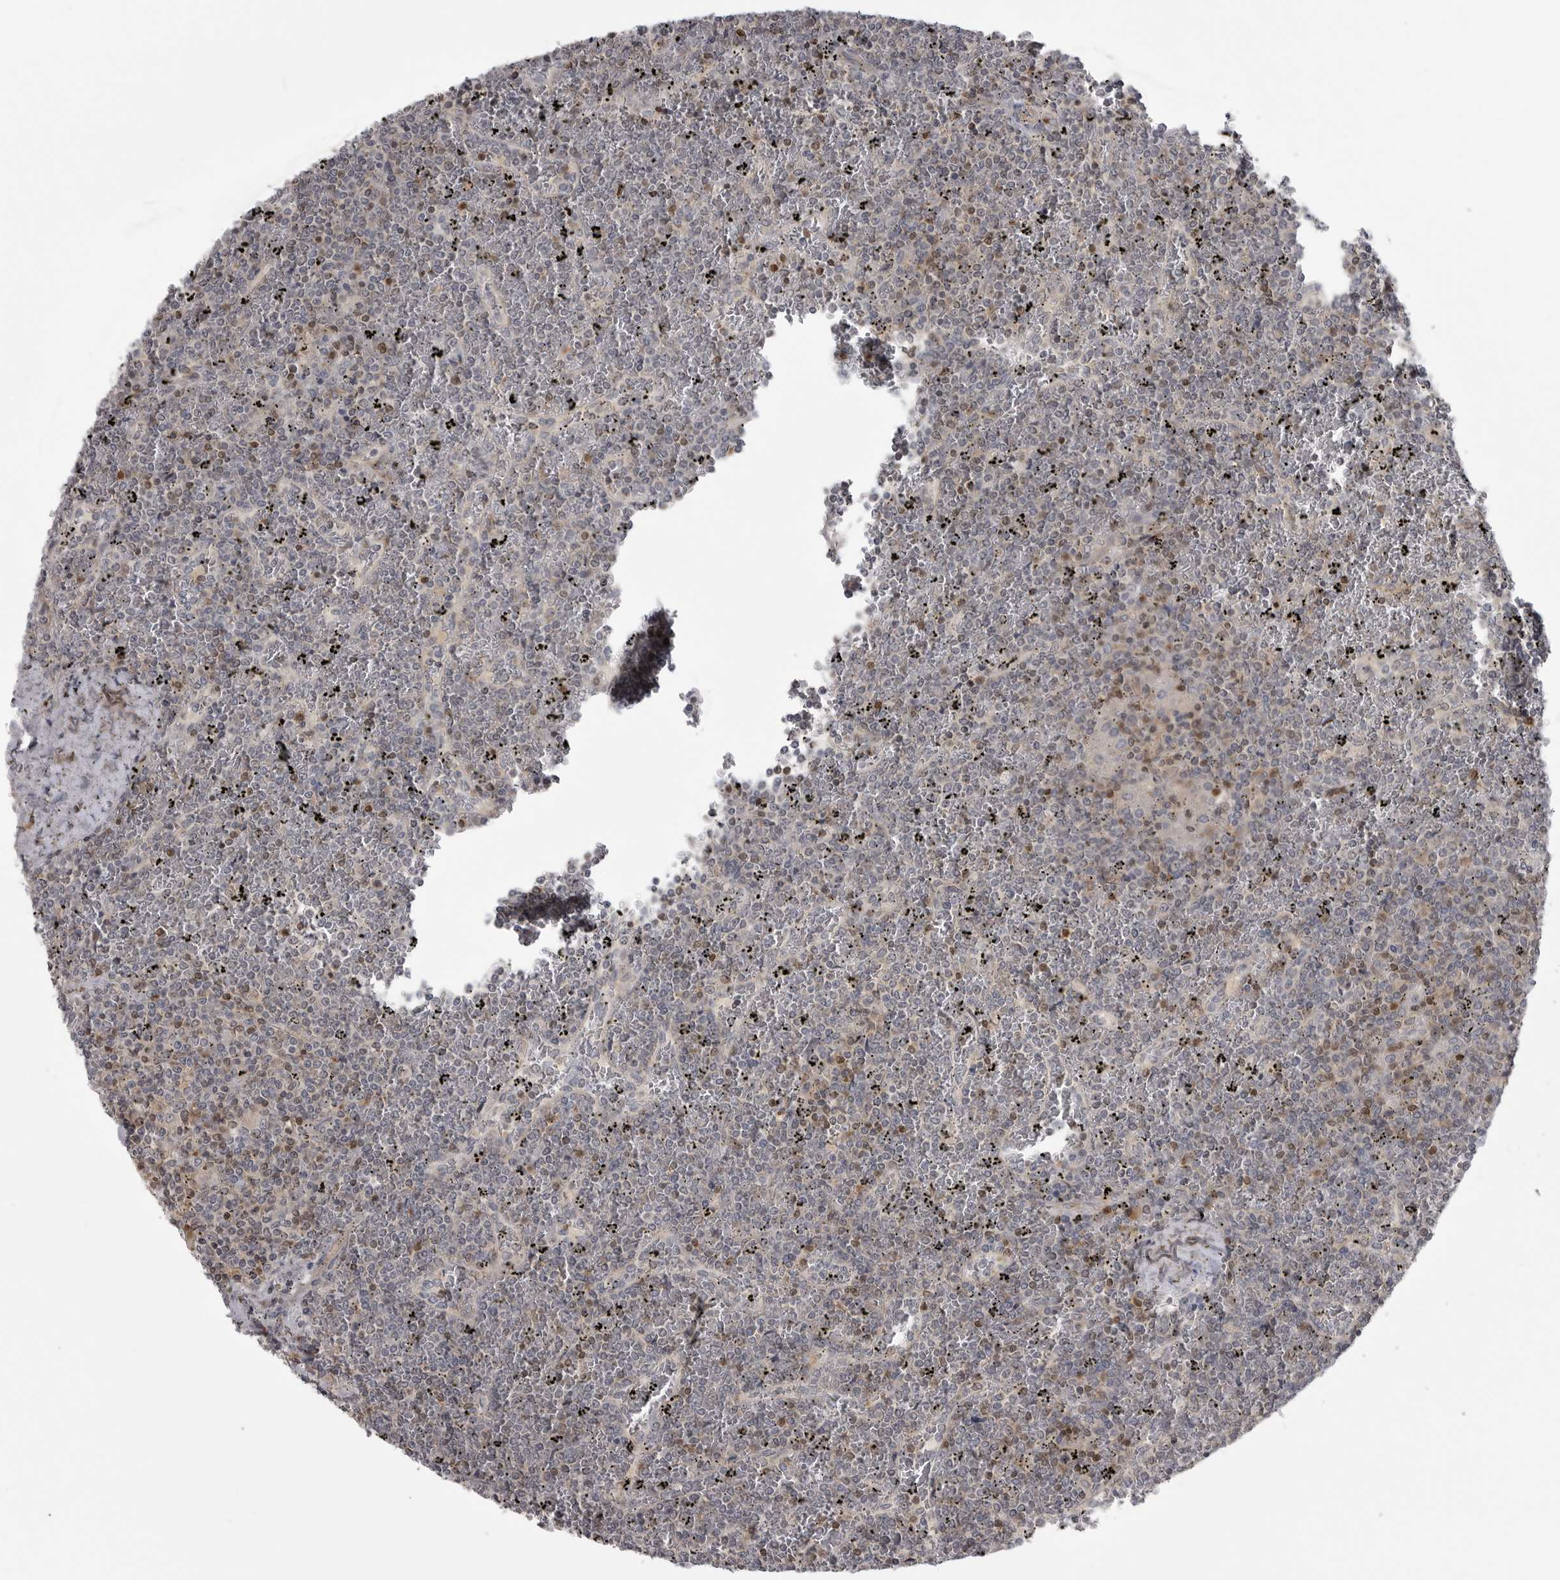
{"staining": {"intensity": "negative", "quantity": "none", "location": "none"}, "tissue": "lymphoma", "cell_type": "Tumor cells", "image_type": "cancer", "snomed": [{"axis": "morphology", "description": "Malignant lymphoma, non-Hodgkin's type, Low grade"}, {"axis": "topography", "description": "Spleen"}], "caption": "Immunohistochemistry photomicrograph of neoplastic tissue: human lymphoma stained with DAB (3,3'-diaminobenzidine) exhibits no significant protein positivity in tumor cells. (DAB immunohistochemistry with hematoxylin counter stain).", "gene": "MAPK13", "patient": {"sex": "female", "age": 19}}